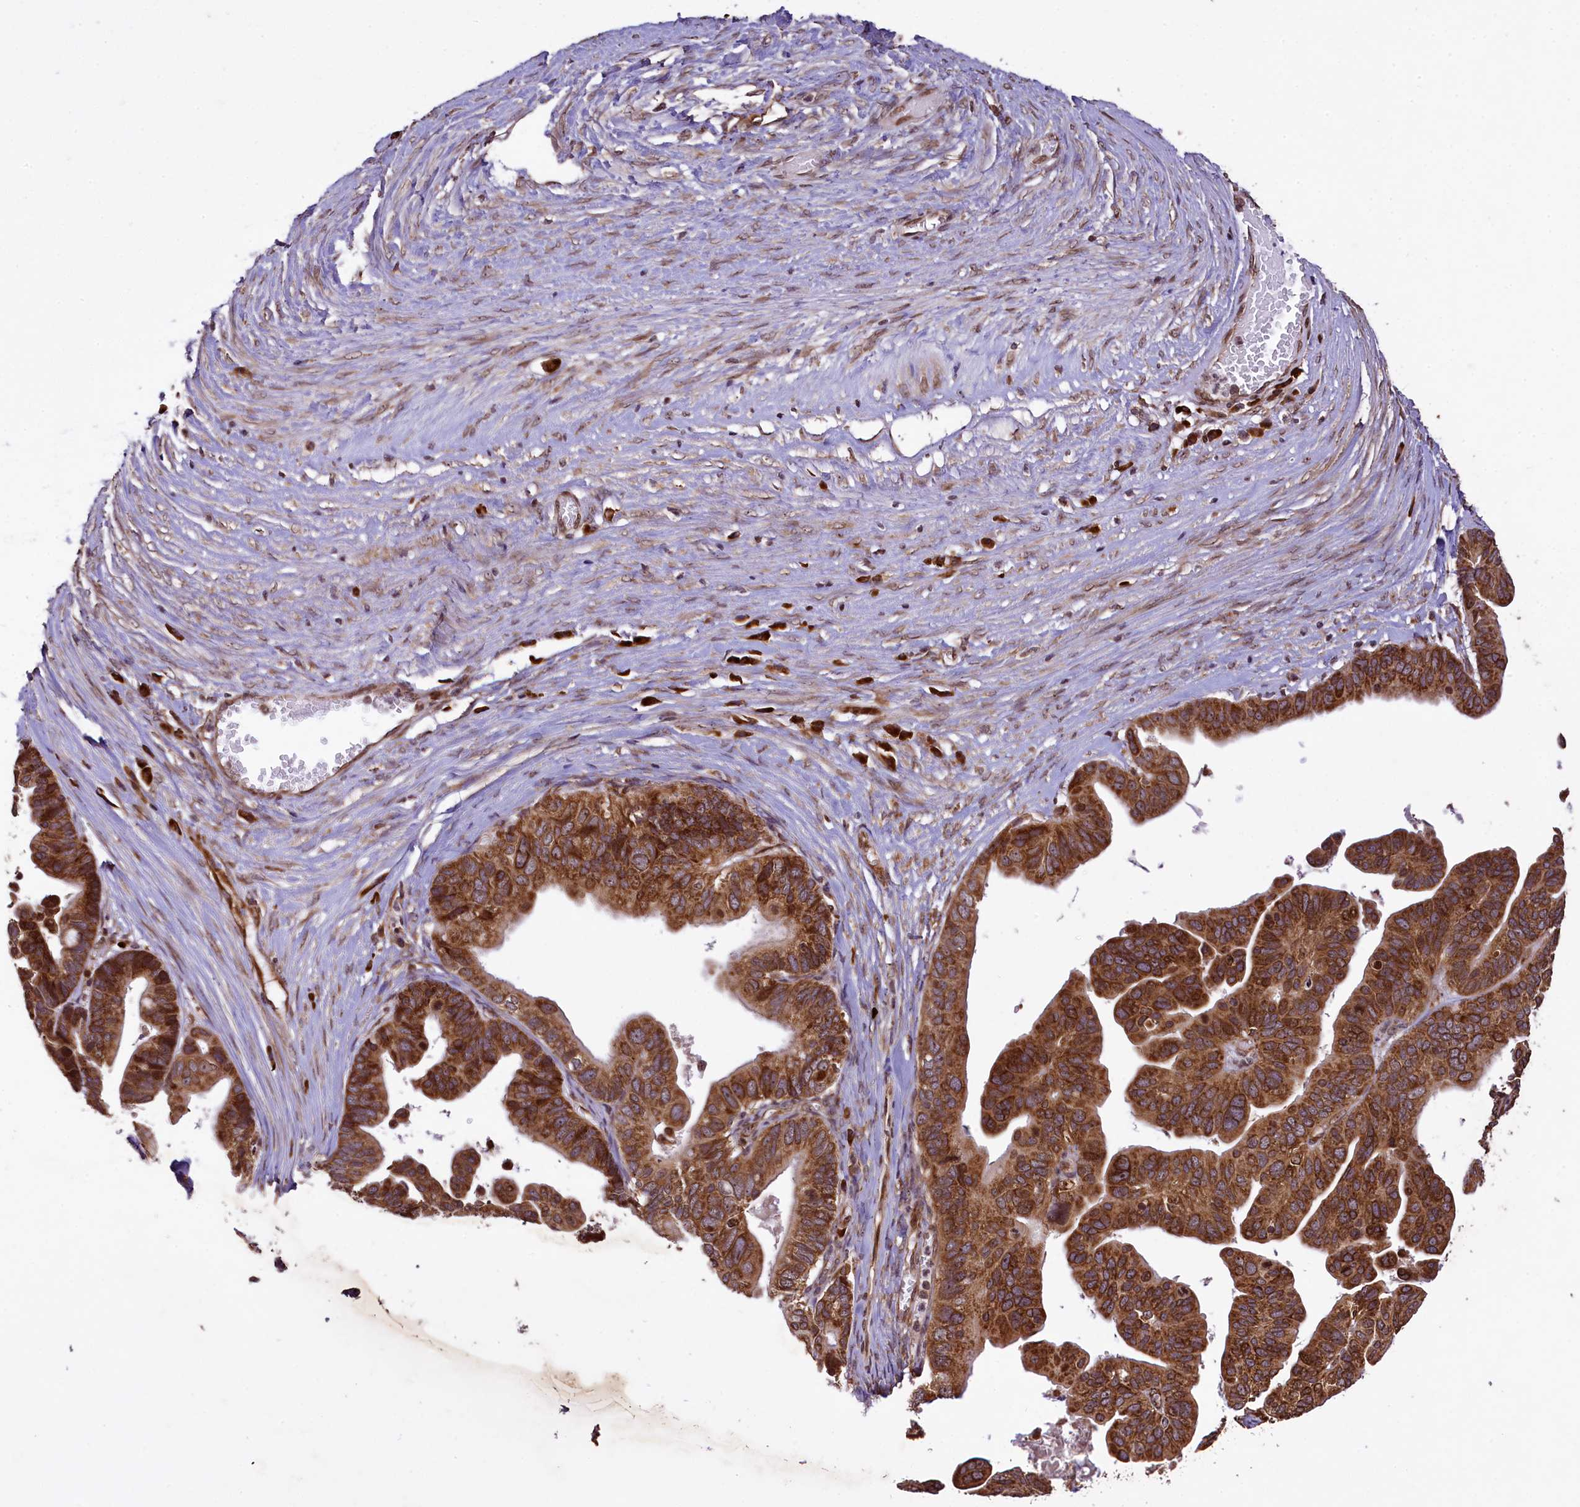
{"staining": {"intensity": "strong", "quantity": ">75%", "location": "cytoplasmic/membranous"}, "tissue": "ovarian cancer", "cell_type": "Tumor cells", "image_type": "cancer", "snomed": [{"axis": "morphology", "description": "Cystadenocarcinoma, serous, NOS"}, {"axis": "topography", "description": "Ovary"}], "caption": "A high amount of strong cytoplasmic/membranous positivity is appreciated in about >75% of tumor cells in ovarian cancer tissue. The protein of interest is stained brown, and the nuclei are stained in blue (DAB (3,3'-diaminobenzidine) IHC with brightfield microscopy, high magnification).", "gene": "LARP4", "patient": {"sex": "female", "age": 56}}